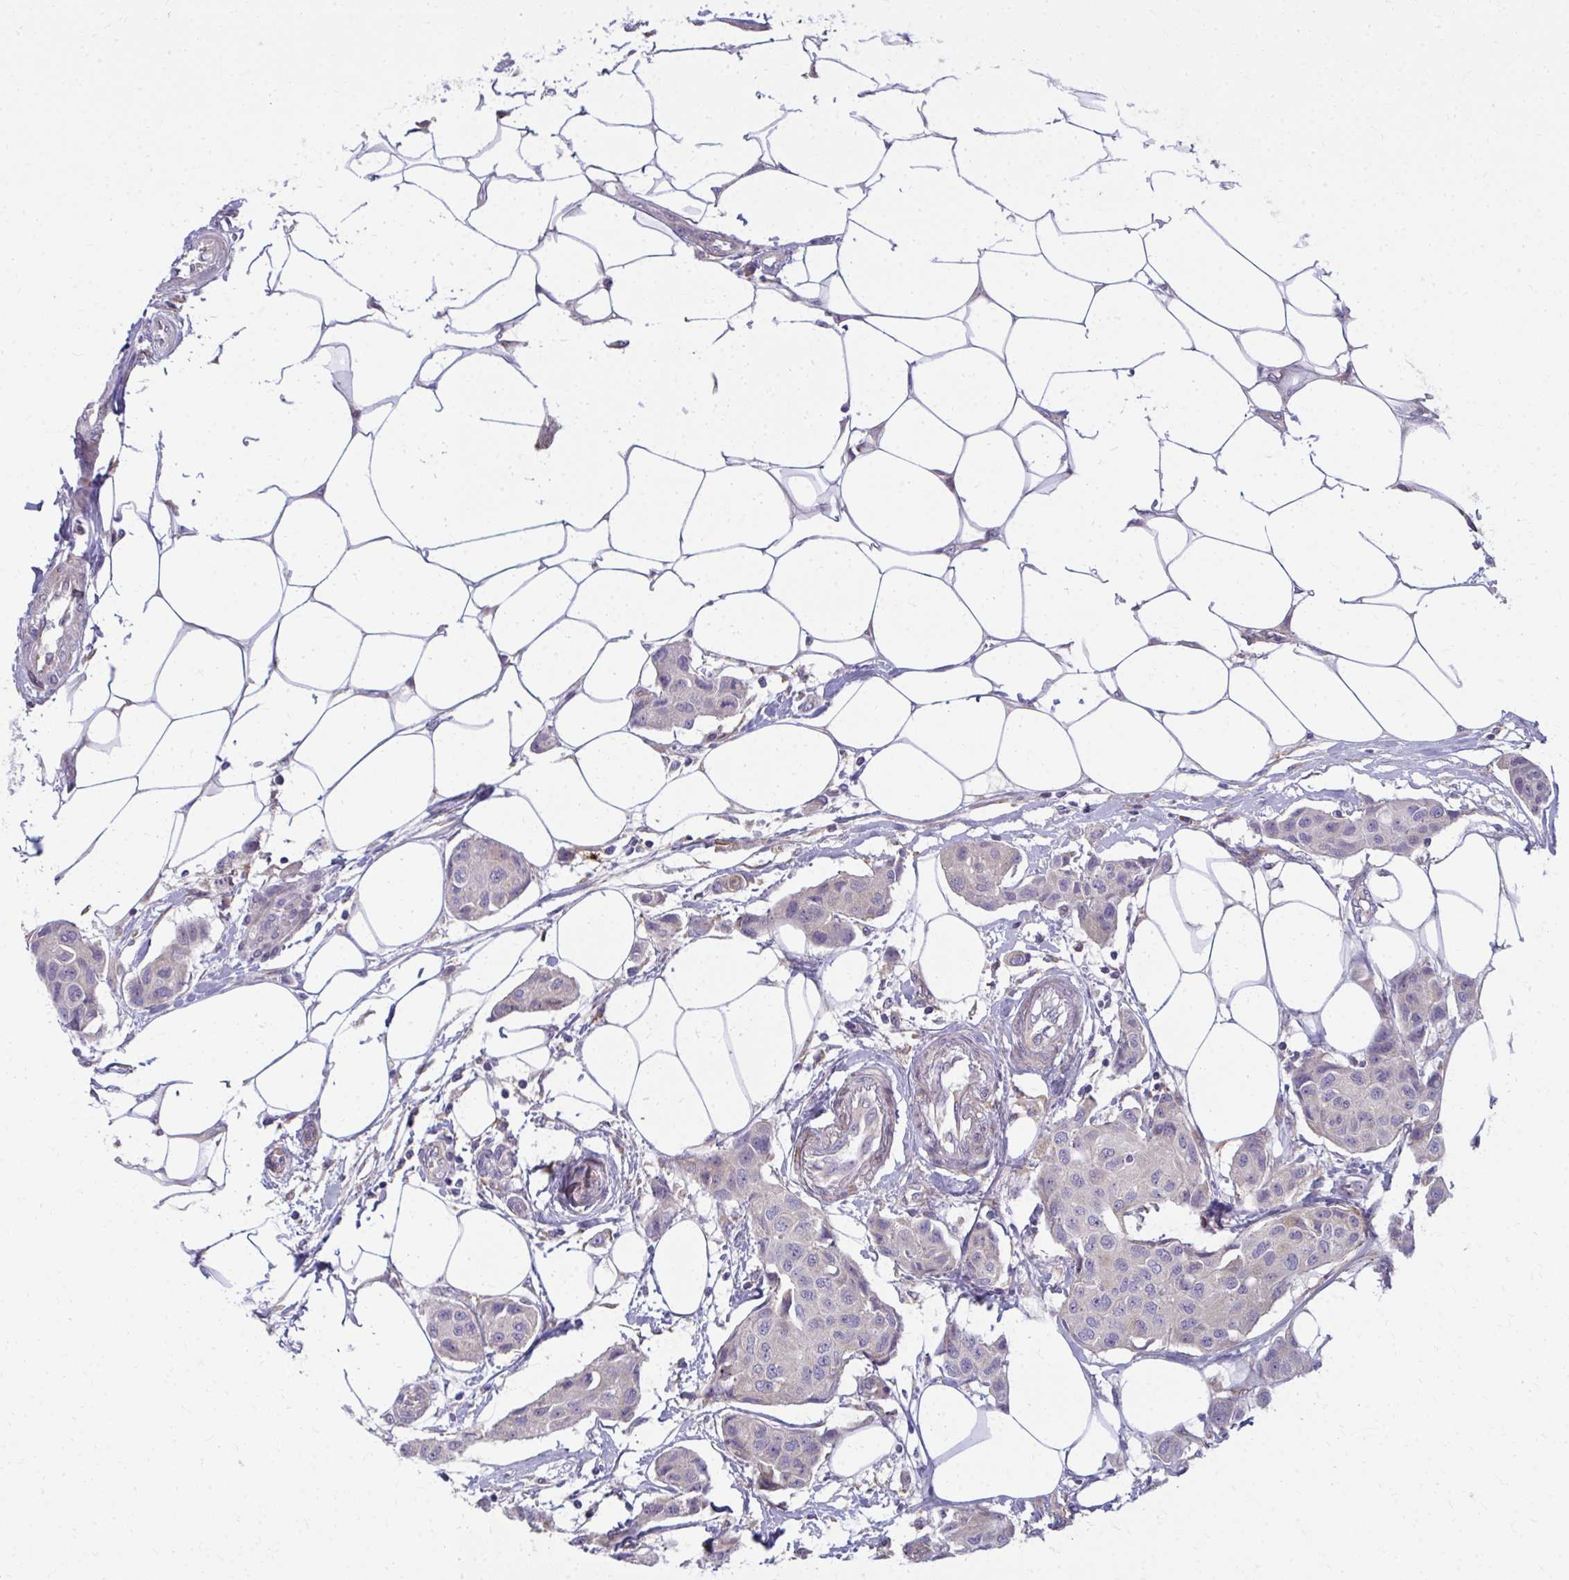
{"staining": {"intensity": "negative", "quantity": "none", "location": "none"}, "tissue": "breast cancer", "cell_type": "Tumor cells", "image_type": "cancer", "snomed": [{"axis": "morphology", "description": "Duct carcinoma"}, {"axis": "topography", "description": "Breast"}, {"axis": "topography", "description": "Lymph node"}], "caption": "An image of breast cancer (intraductal carcinoma) stained for a protein displays no brown staining in tumor cells.", "gene": "CEMP1", "patient": {"sex": "female", "age": 80}}